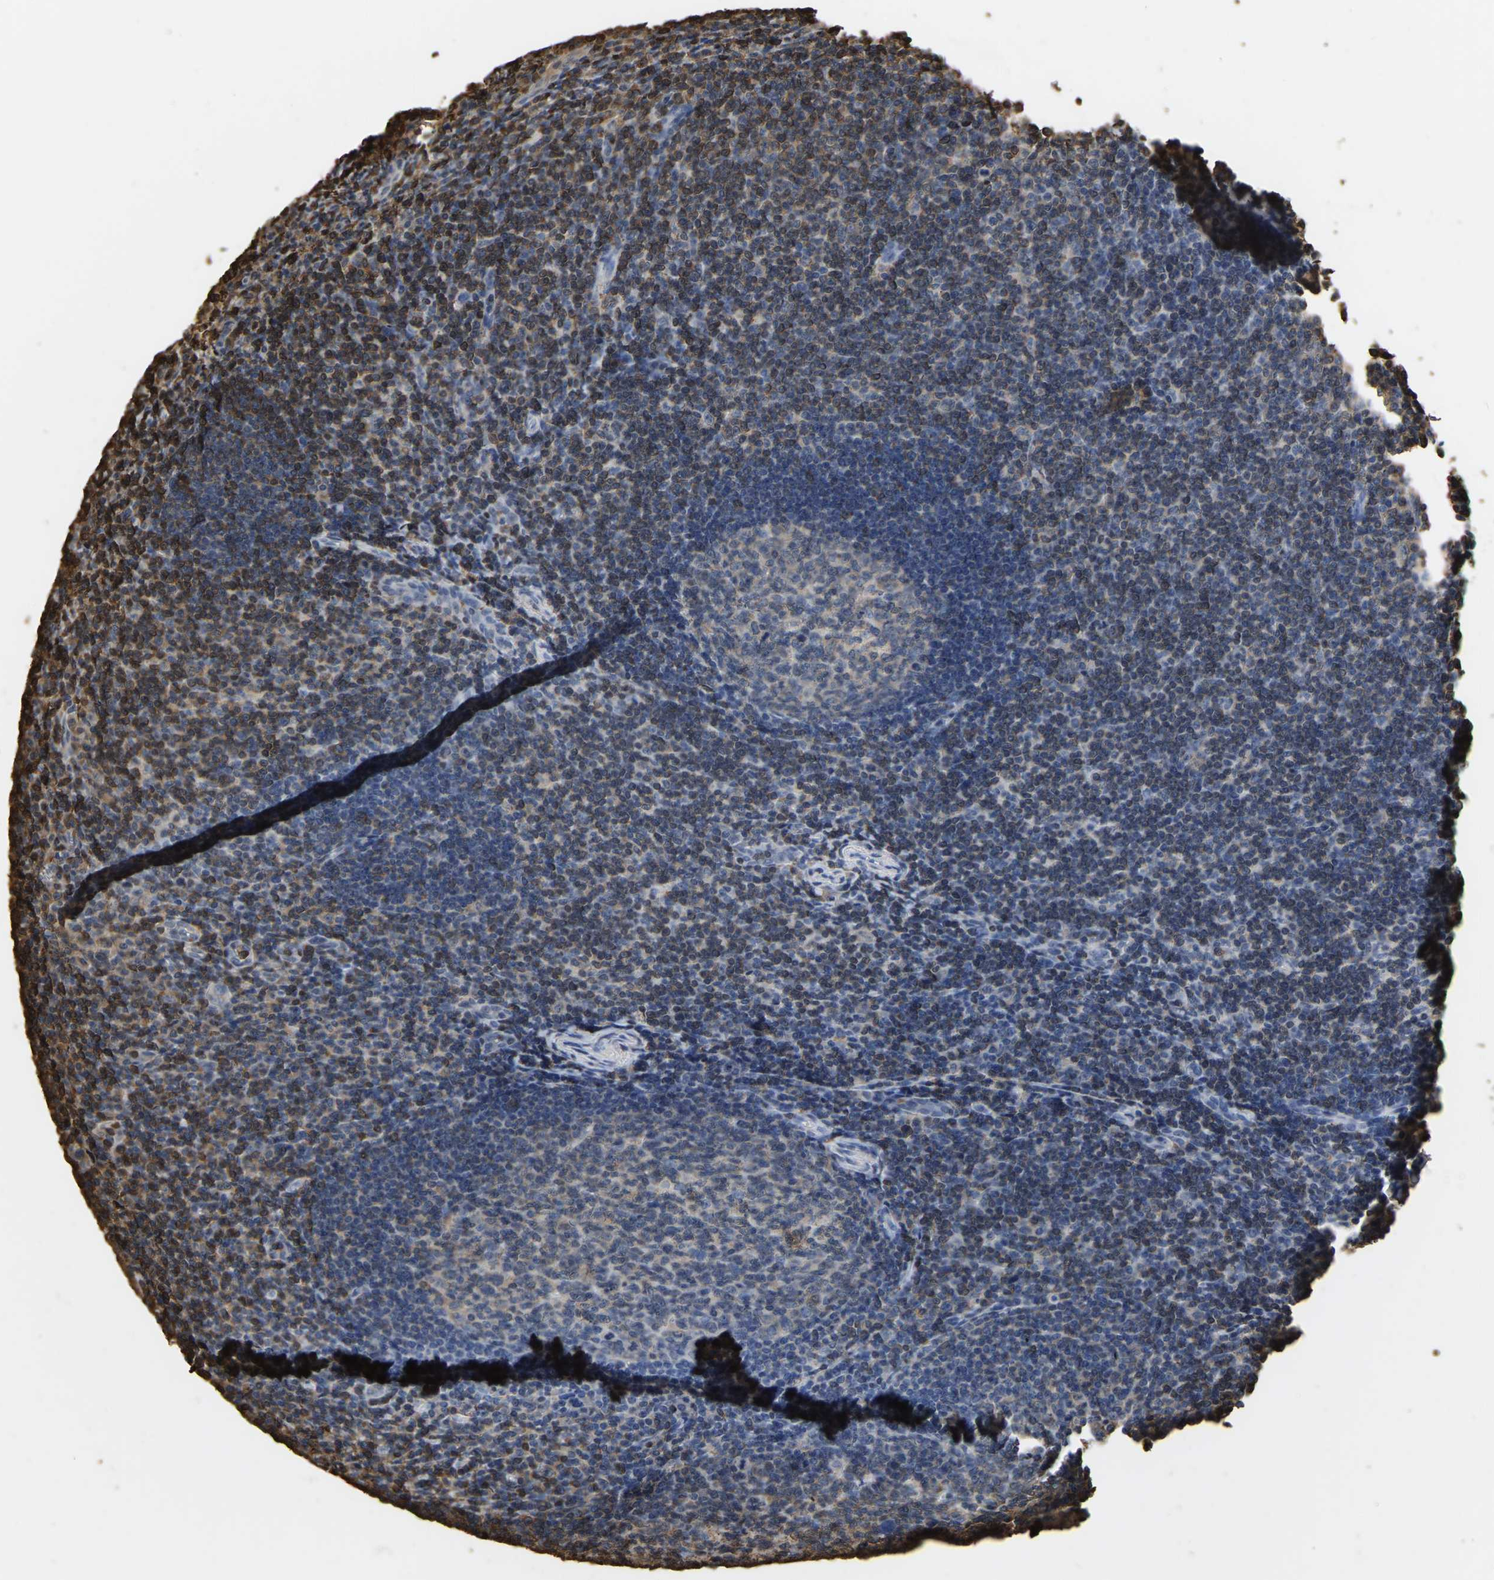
{"staining": {"intensity": "moderate", "quantity": "<25%", "location": "cytoplasmic/membranous"}, "tissue": "tonsil", "cell_type": "Germinal center cells", "image_type": "normal", "snomed": [{"axis": "morphology", "description": "Normal tissue, NOS"}, {"axis": "topography", "description": "Tonsil"}], "caption": "Approximately <25% of germinal center cells in unremarkable human tonsil exhibit moderate cytoplasmic/membranous protein staining as visualized by brown immunohistochemical staining.", "gene": "LDHB", "patient": {"sex": "male", "age": 37}}